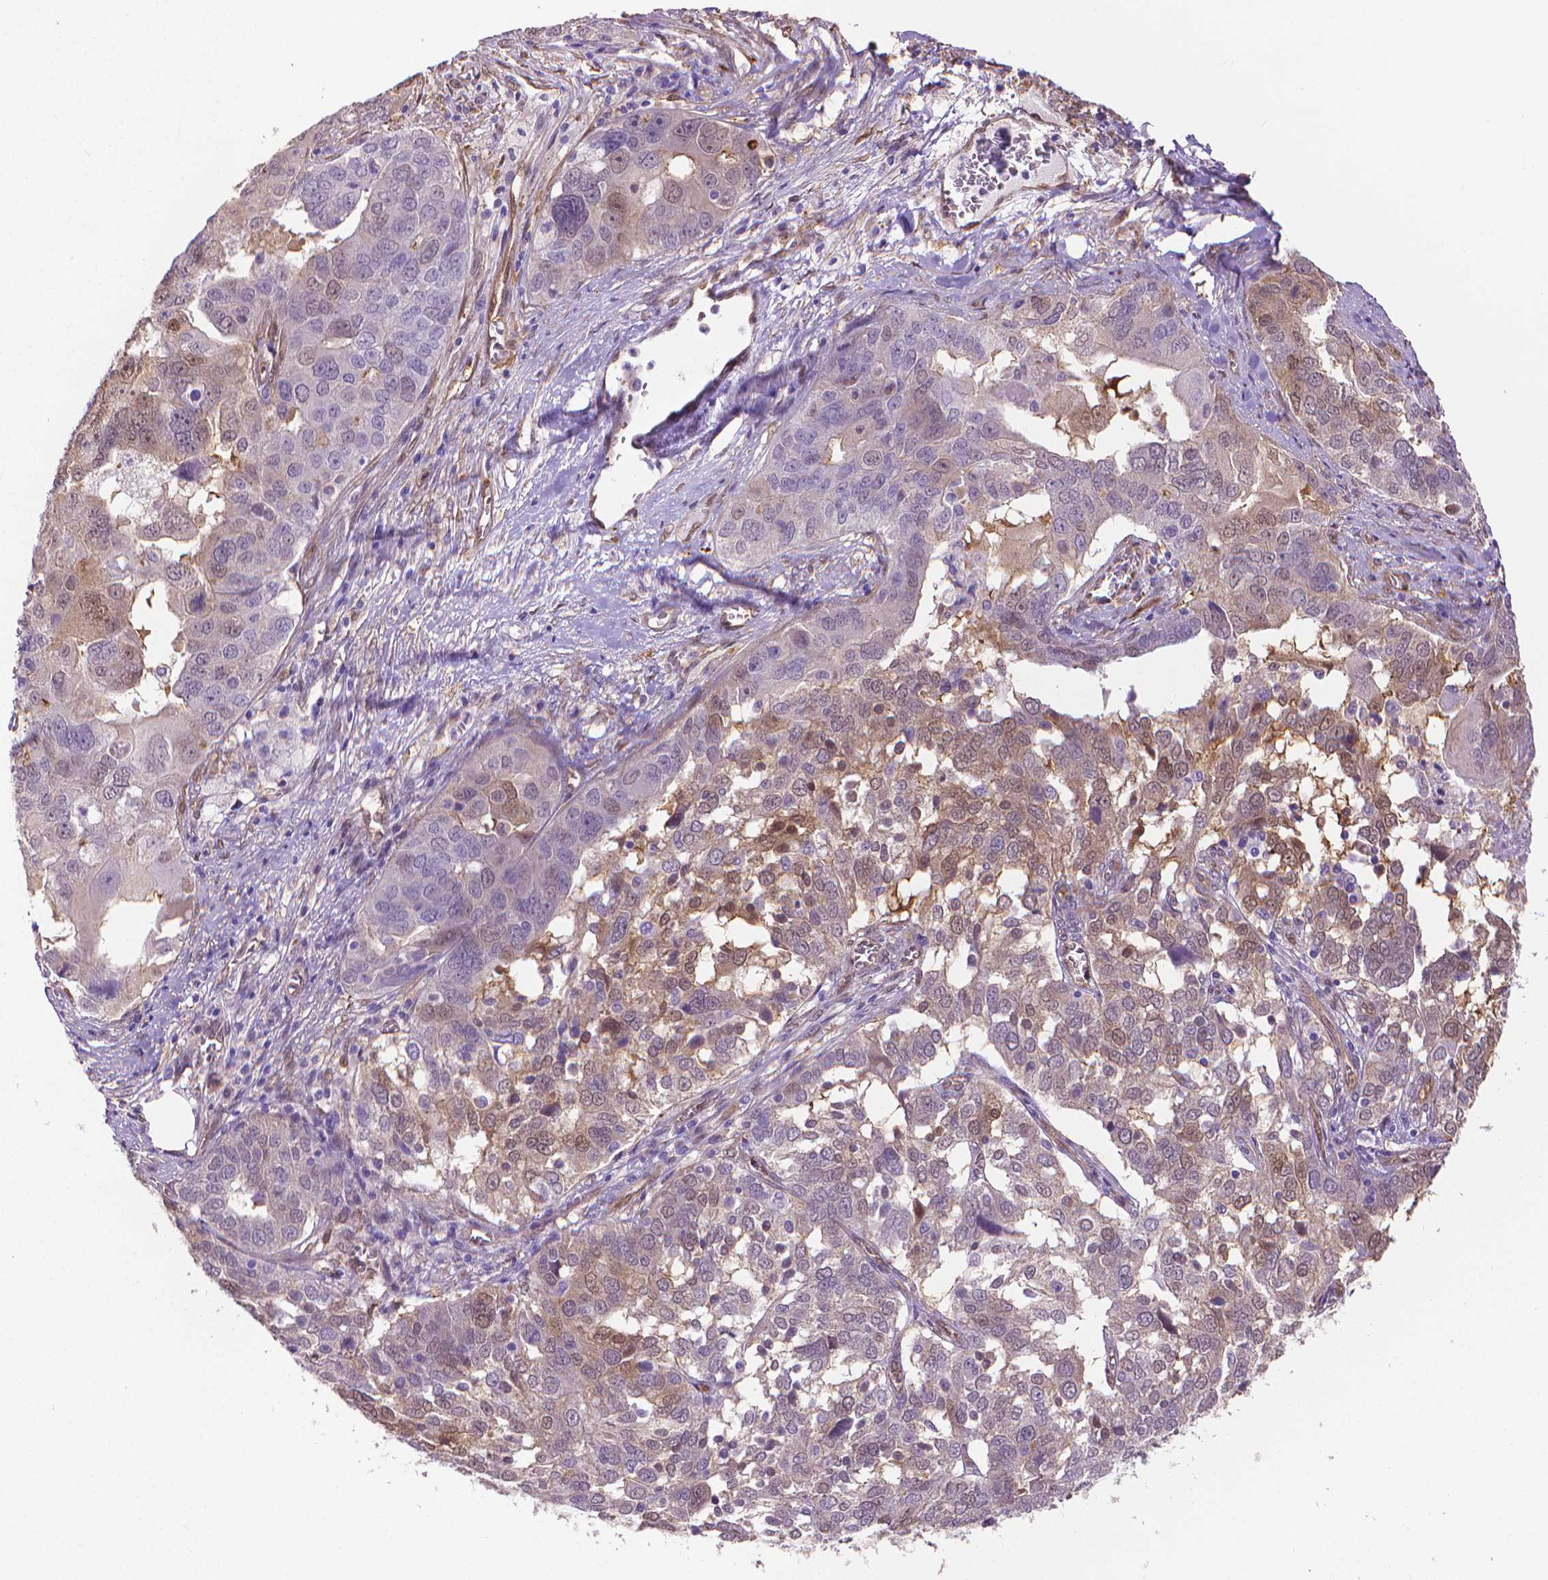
{"staining": {"intensity": "weak", "quantity": "25%-75%", "location": "cytoplasmic/membranous,nuclear"}, "tissue": "ovarian cancer", "cell_type": "Tumor cells", "image_type": "cancer", "snomed": [{"axis": "morphology", "description": "Carcinoma, endometroid"}, {"axis": "topography", "description": "Soft tissue"}, {"axis": "topography", "description": "Ovary"}], "caption": "A brown stain shows weak cytoplasmic/membranous and nuclear positivity of a protein in human ovarian cancer (endometroid carcinoma) tumor cells.", "gene": "CLIC4", "patient": {"sex": "female", "age": 52}}